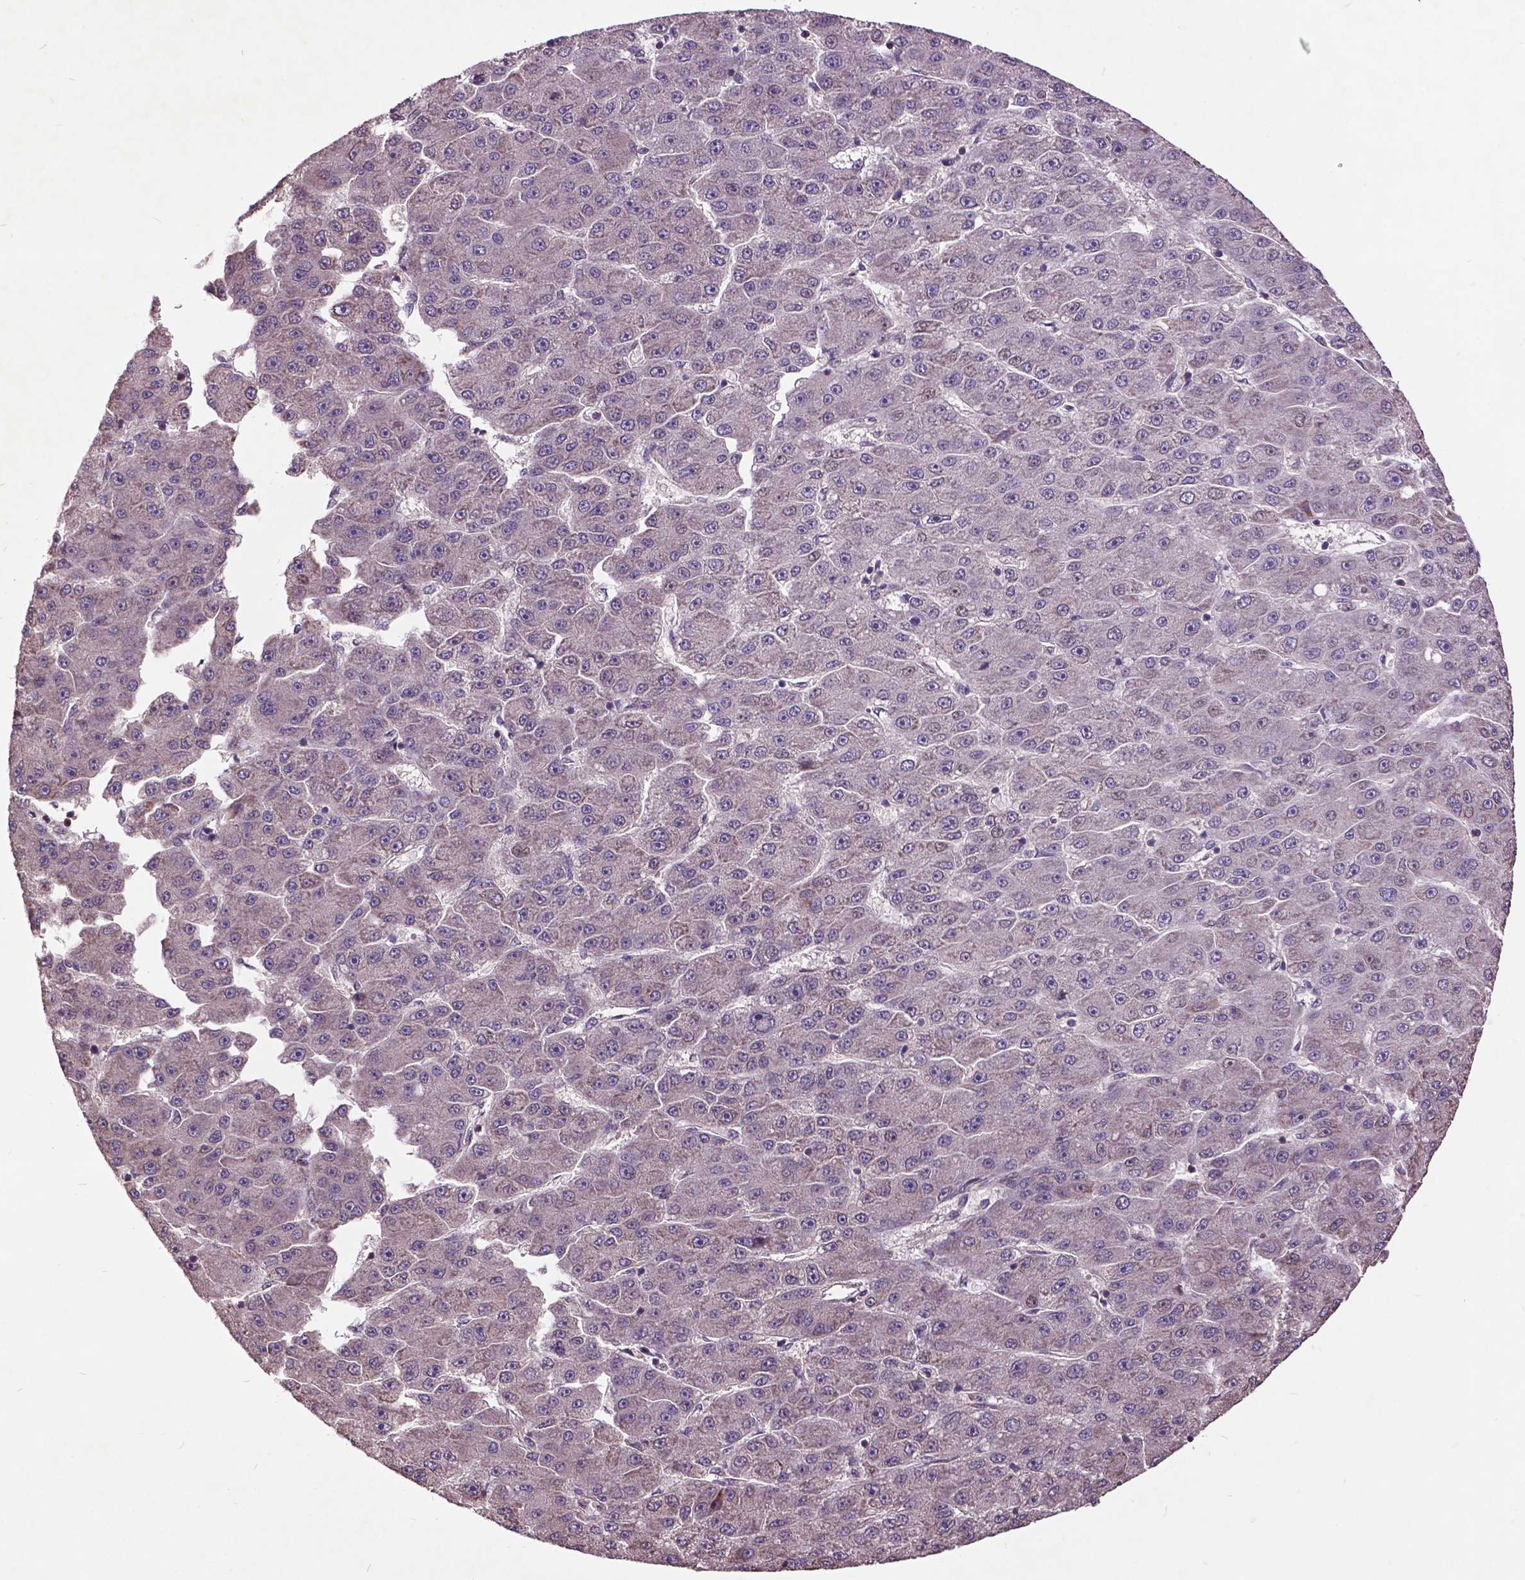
{"staining": {"intensity": "negative", "quantity": "none", "location": "none"}, "tissue": "liver cancer", "cell_type": "Tumor cells", "image_type": "cancer", "snomed": [{"axis": "morphology", "description": "Carcinoma, Hepatocellular, NOS"}, {"axis": "topography", "description": "Liver"}], "caption": "Immunohistochemical staining of human liver cancer (hepatocellular carcinoma) exhibits no significant positivity in tumor cells.", "gene": "AP1S3", "patient": {"sex": "male", "age": 67}}